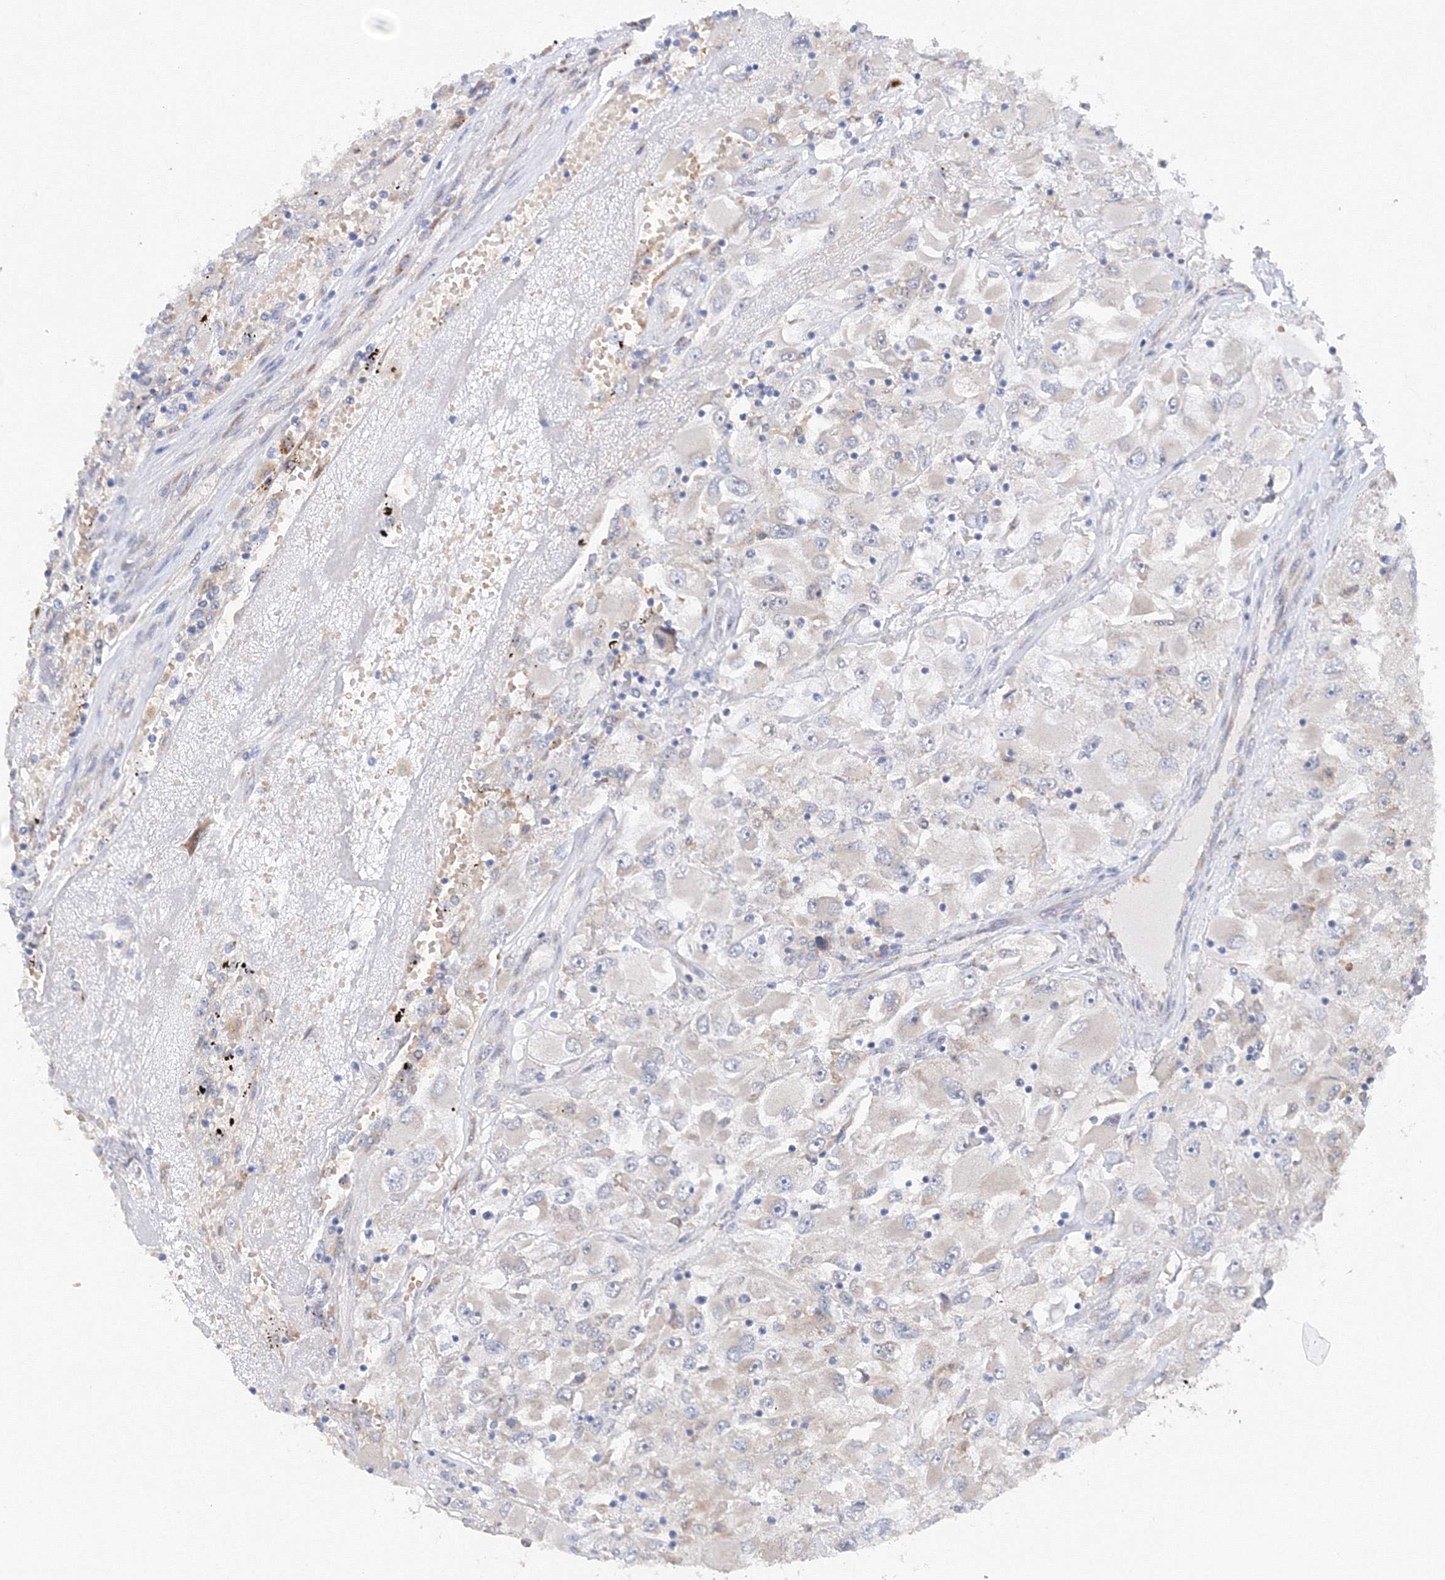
{"staining": {"intensity": "negative", "quantity": "none", "location": "none"}, "tissue": "renal cancer", "cell_type": "Tumor cells", "image_type": "cancer", "snomed": [{"axis": "morphology", "description": "Adenocarcinoma, NOS"}, {"axis": "topography", "description": "Kidney"}], "caption": "A micrograph of renal cancer stained for a protein exhibits no brown staining in tumor cells.", "gene": "DIS3L2", "patient": {"sex": "female", "age": 52}}